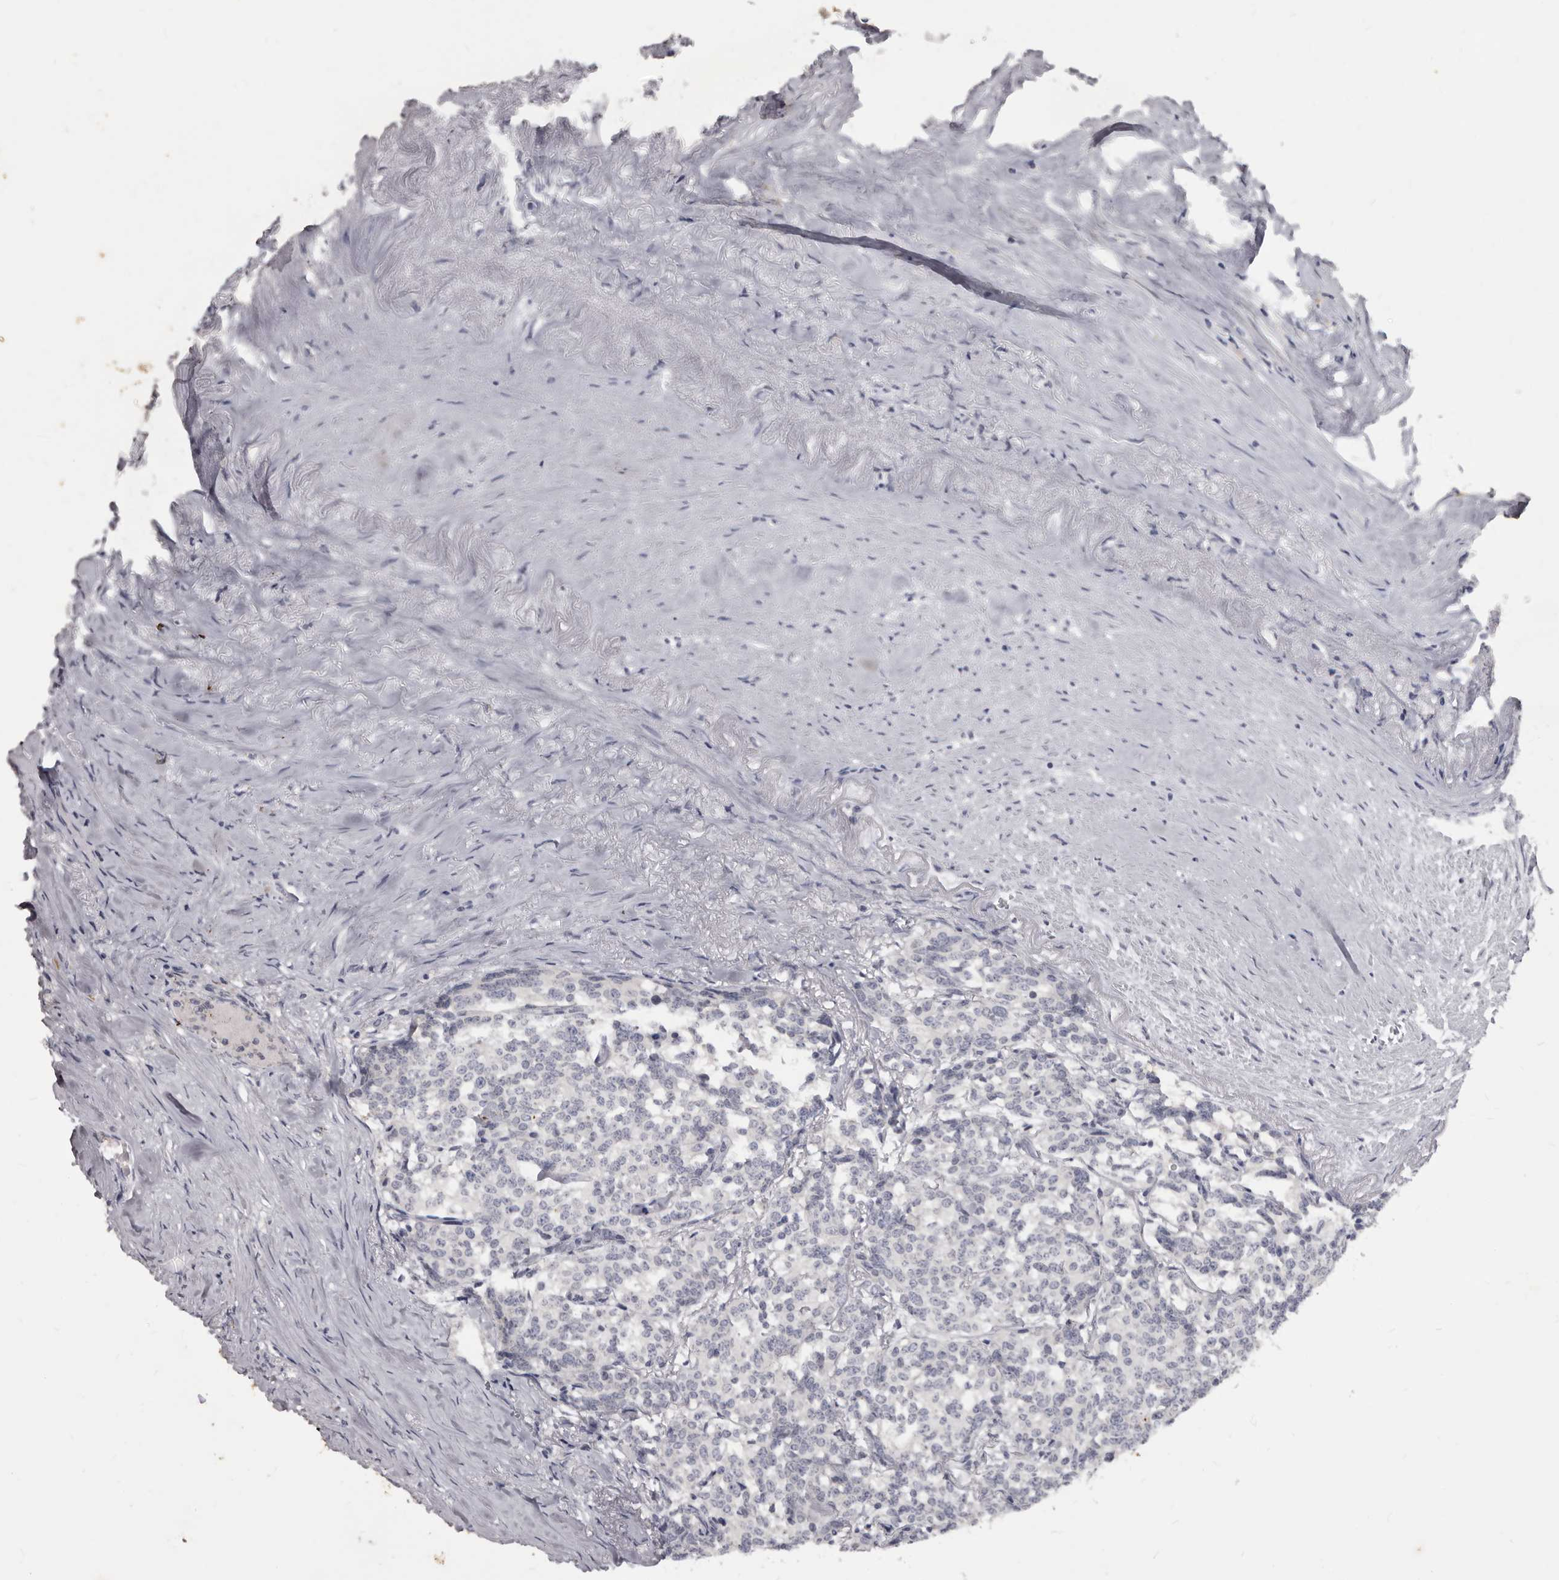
{"staining": {"intensity": "negative", "quantity": "none", "location": "none"}, "tissue": "carcinoid", "cell_type": "Tumor cells", "image_type": "cancer", "snomed": [{"axis": "morphology", "description": "Carcinoid, malignant, NOS"}, {"axis": "topography", "description": "Lung"}], "caption": "The immunohistochemistry (IHC) micrograph has no significant expression in tumor cells of carcinoid (malignant) tissue. (DAB (3,3'-diaminobenzidine) immunohistochemistry (IHC) visualized using brightfield microscopy, high magnification).", "gene": "SULT1E1", "patient": {"sex": "female", "age": 46}}